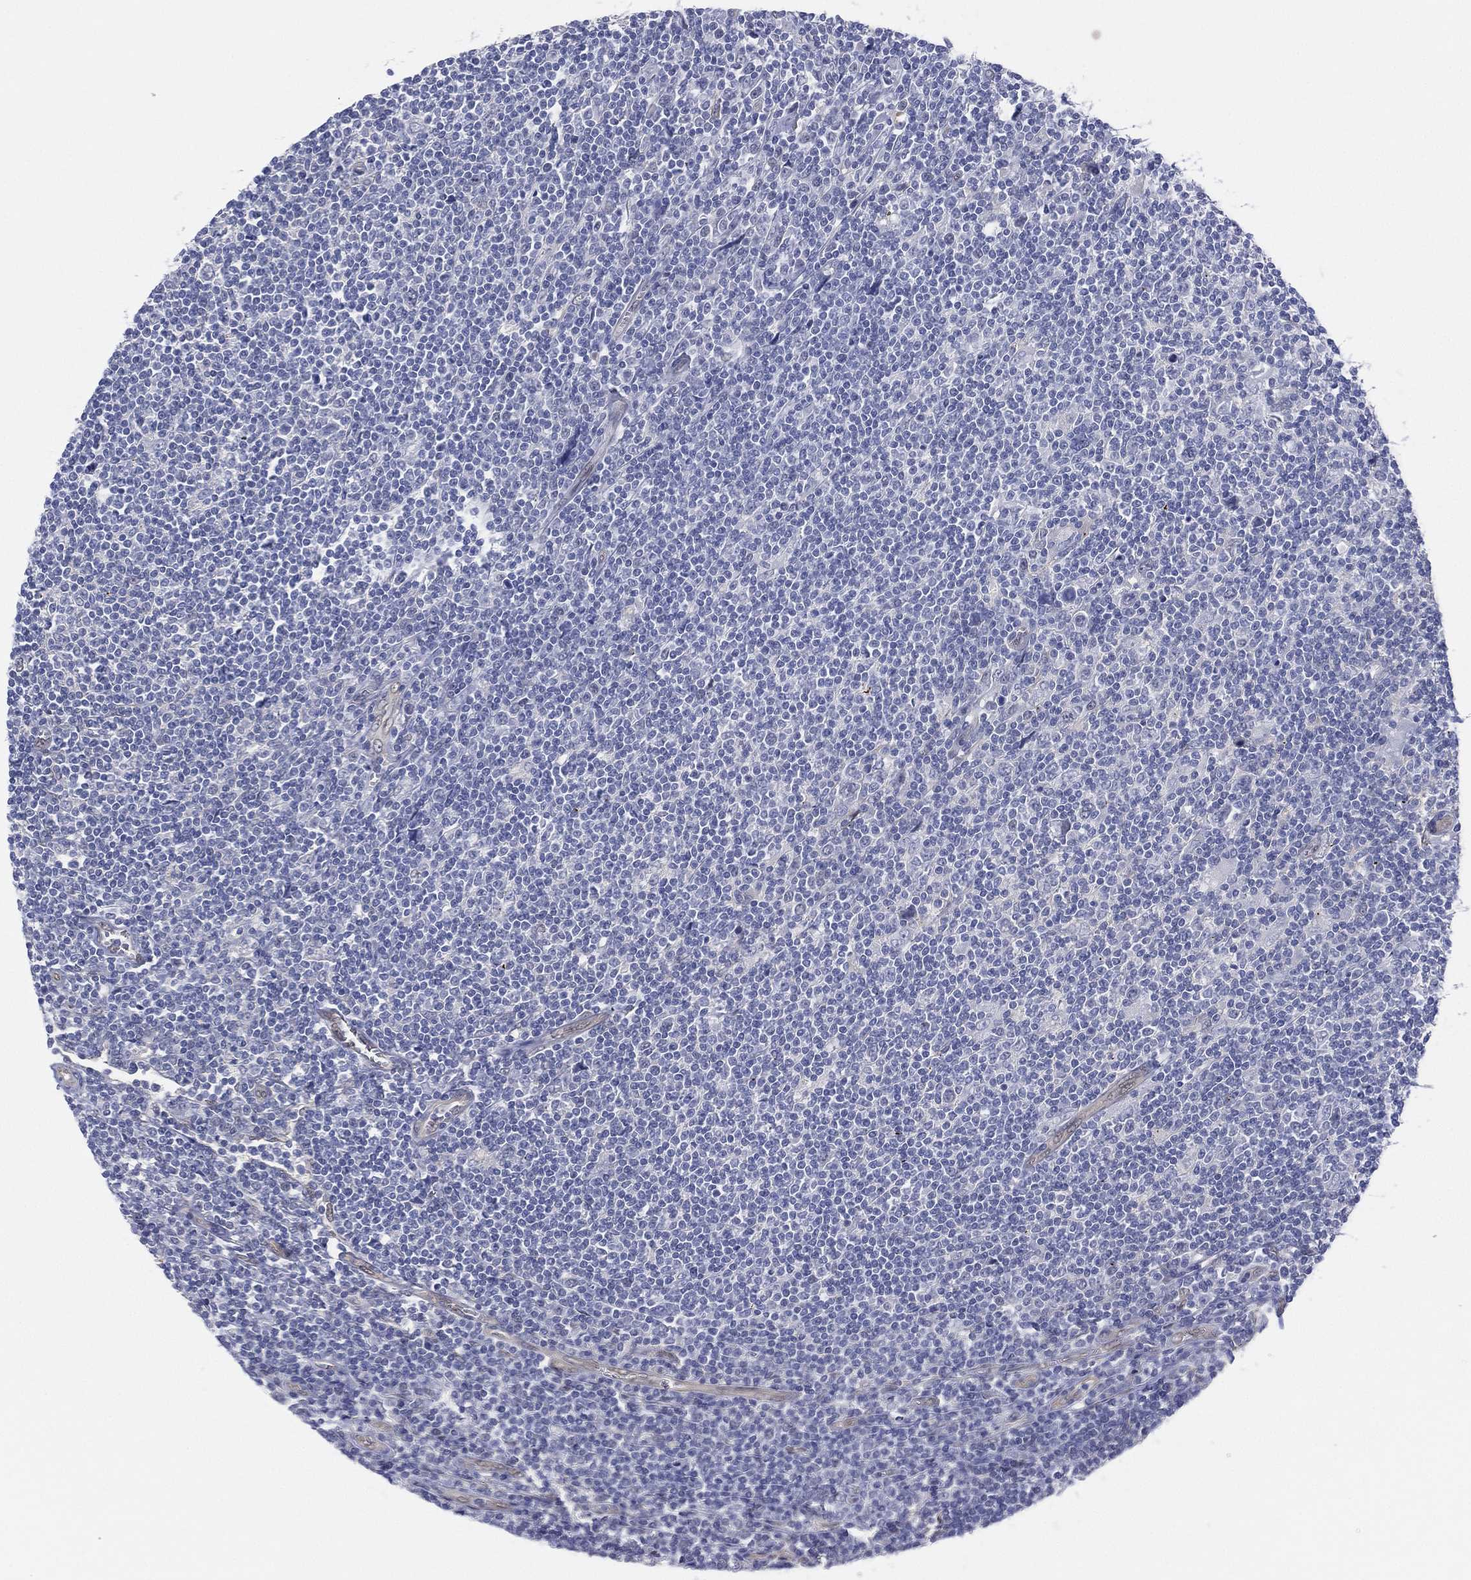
{"staining": {"intensity": "negative", "quantity": "none", "location": "none"}, "tissue": "lymphoma", "cell_type": "Tumor cells", "image_type": "cancer", "snomed": [{"axis": "morphology", "description": "Hodgkin's disease, NOS"}, {"axis": "topography", "description": "Lymph node"}], "caption": "An immunohistochemistry (IHC) image of lymphoma is shown. There is no staining in tumor cells of lymphoma.", "gene": "DDAH1", "patient": {"sex": "male", "age": 40}}